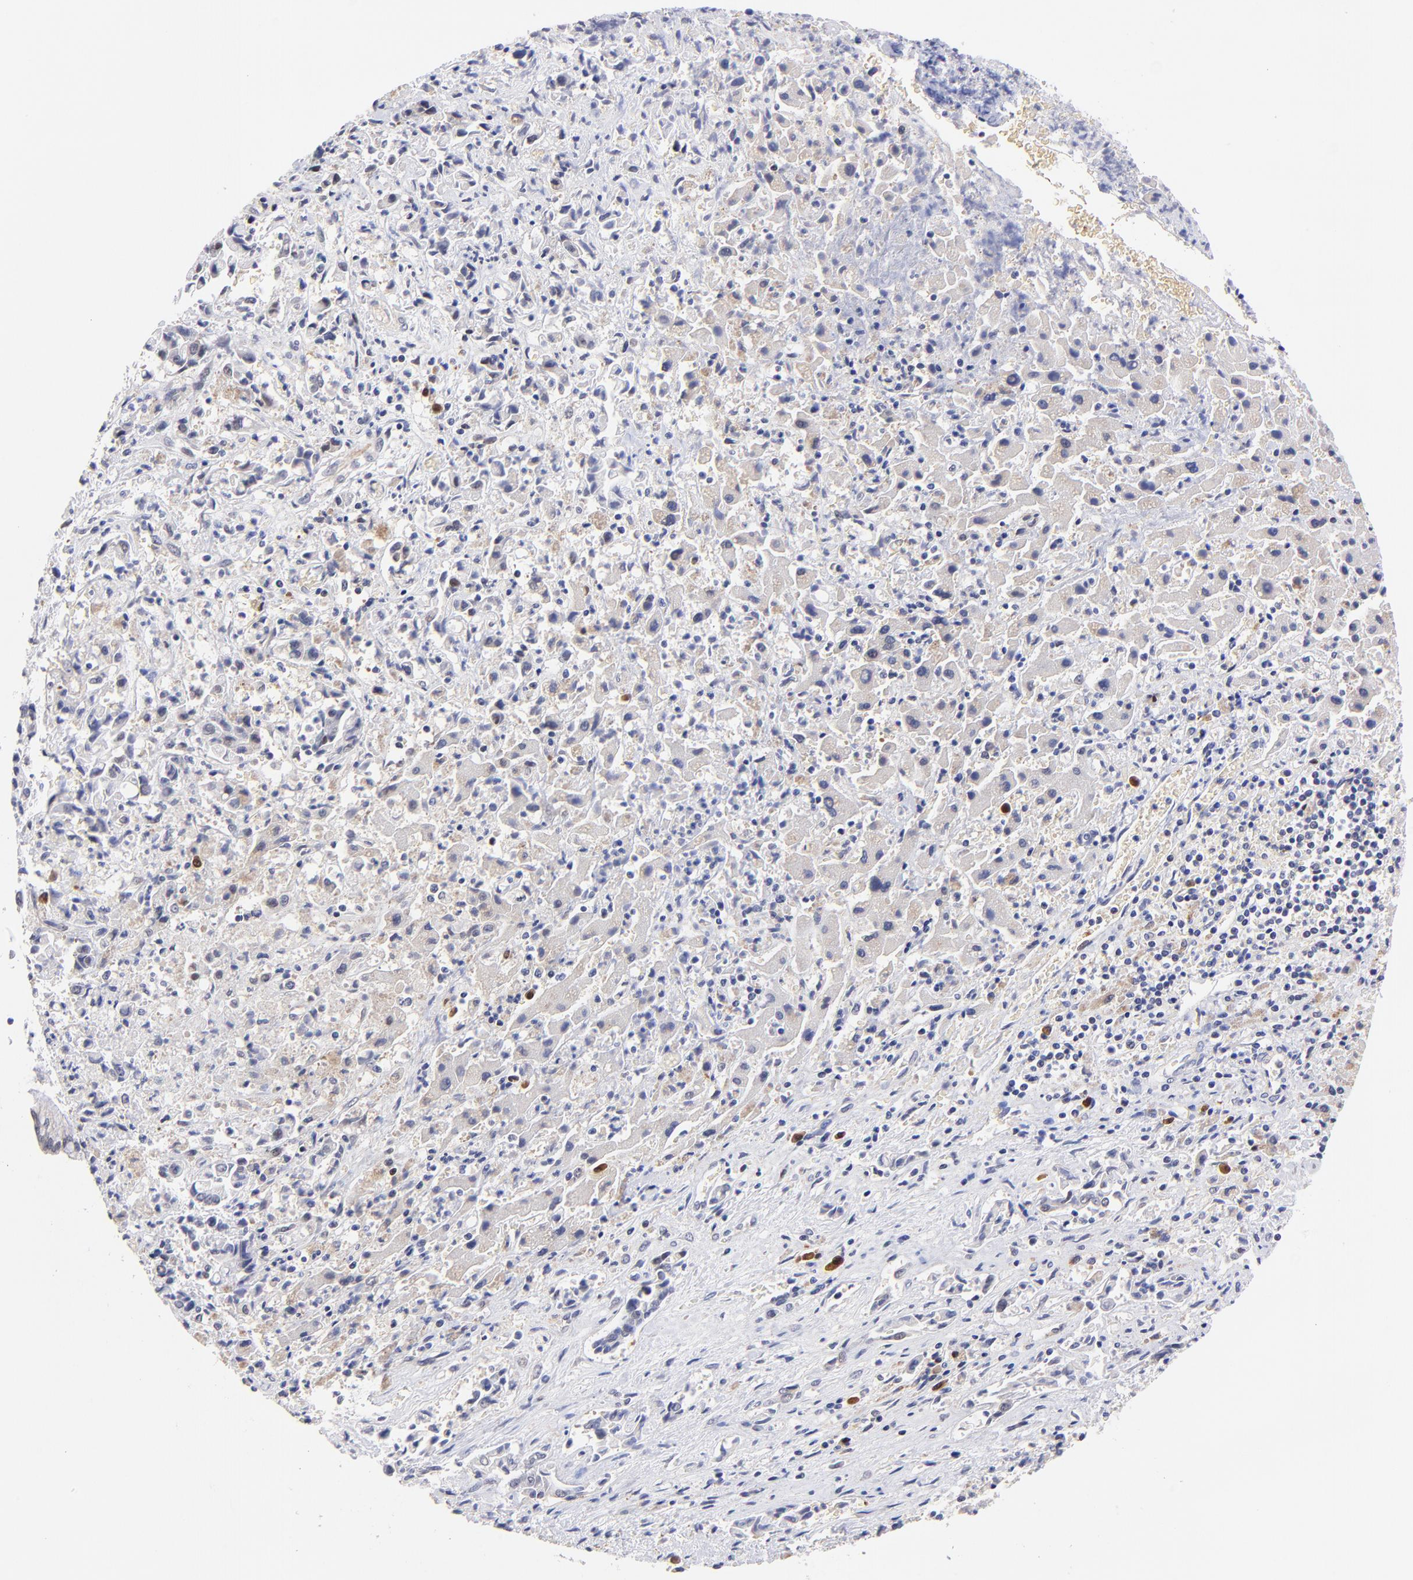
{"staining": {"intensity": "moderate", "quantity": "<25%", "location": "nuclear"}, "tissue": "liver cancer", "cell_type": "Tumor cells", "image_type": "cancer", "snomed": [{"axis": "morphology", "description": "Cholangiocarcinoma"}, {"axis": "topography", "description": "Liver"}], "caption": "Approximately <25% of tumor cells in liver cancer reveal moderate nuclear protein staining as visualized by brown immunohistochemical staining.", "gene": "ZNF155", "patient": {"sex": "male", "age": 57}}